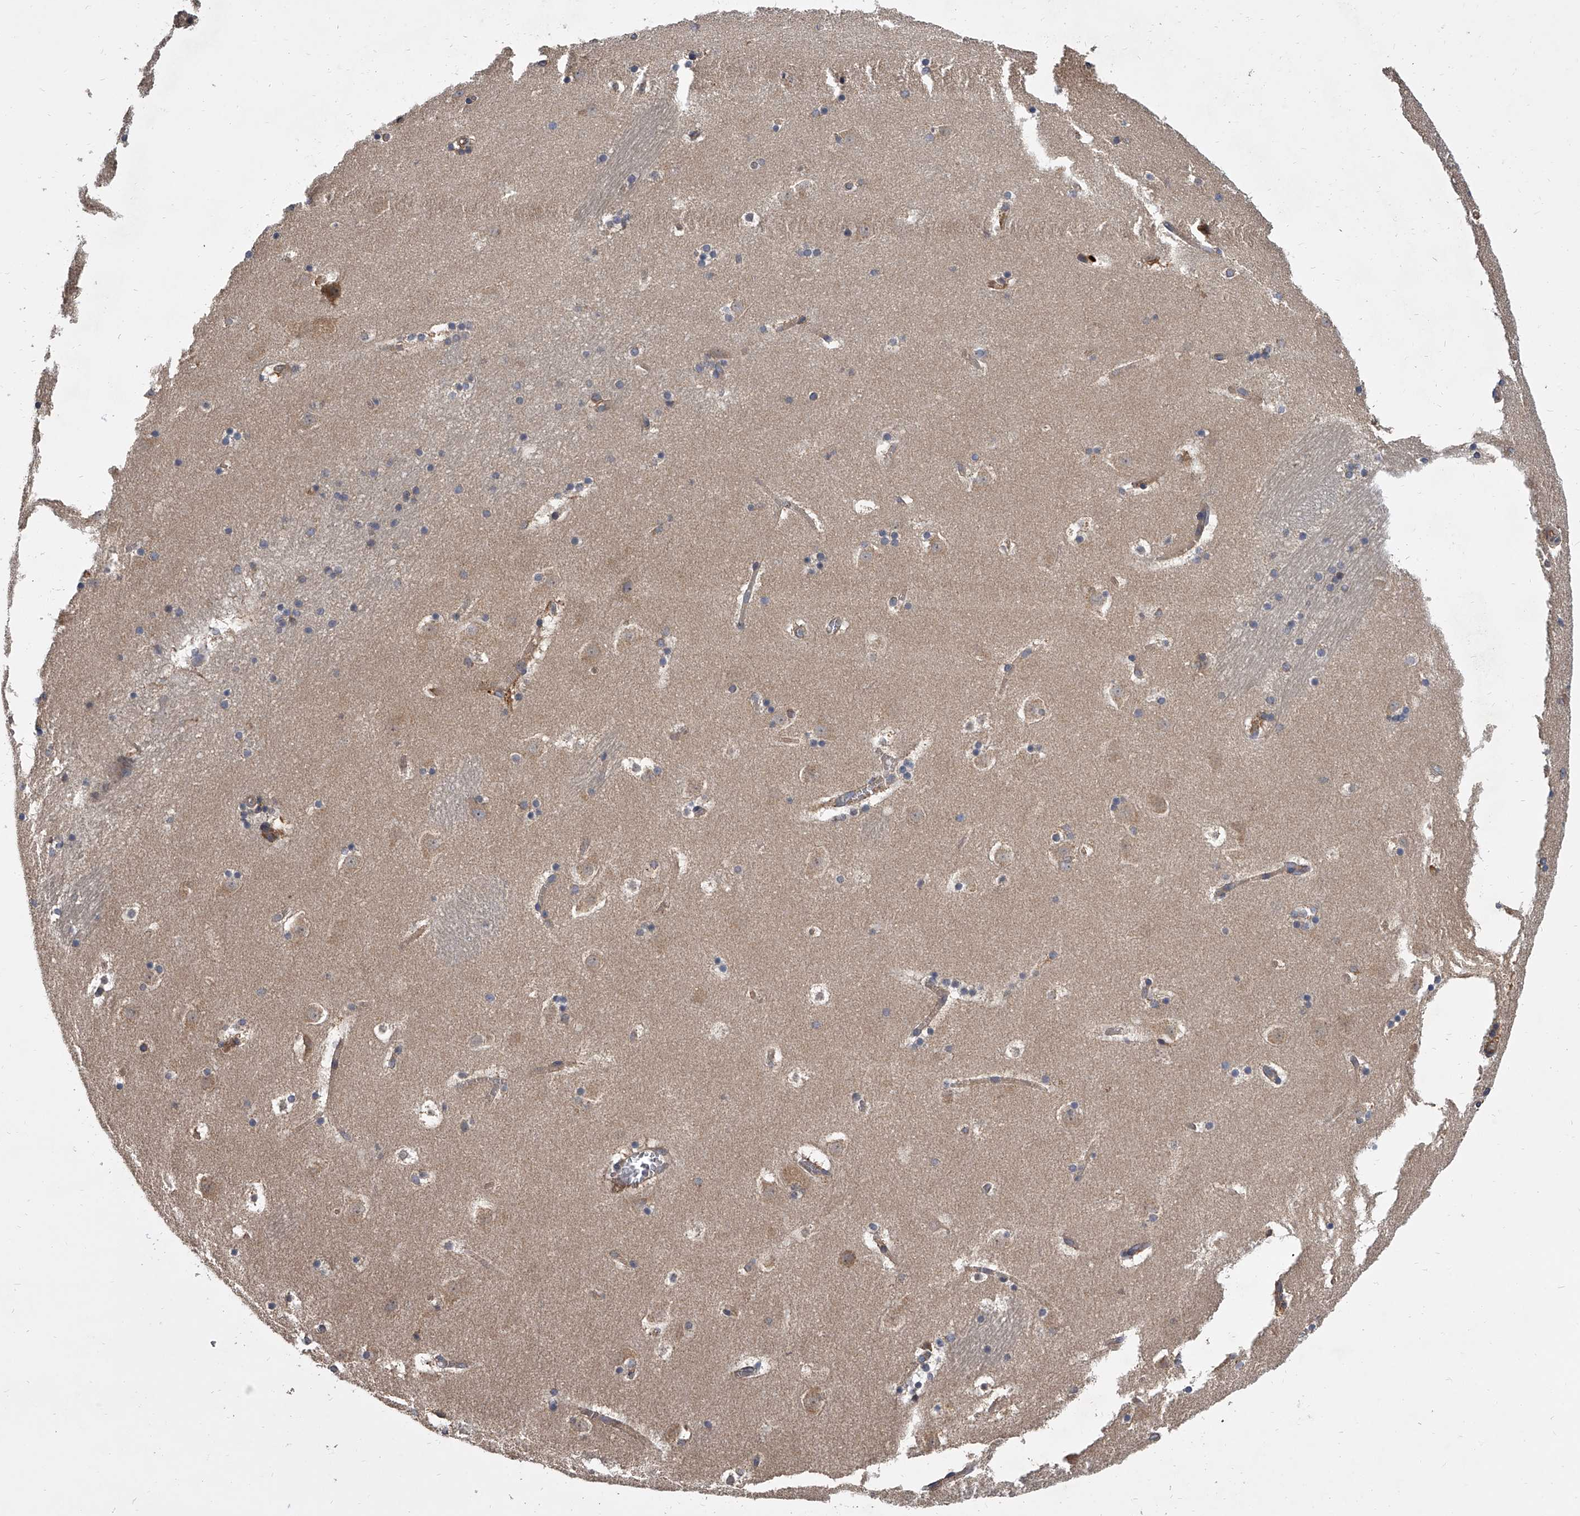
{"staining": {"intensity": "weak", "quantity": "25%-75%", "location": "cytoplasmic/membranous"}, "tissue": "caudate", "cell_type": "Glial cells", "image_type": "normal", "snomed": [{"axis": "morphology", "description": "Normal tissue, NOS"}, {"axis": "topography", "description": "Lateral ventricle wall"}], "caption": "Weak cytoplasmic/membranous expression is appreciated in approximately 25%-75% of glial cells in normal caudate.", "gene": "EXOC4", "patient": {"sex": "male", "age": 45}}